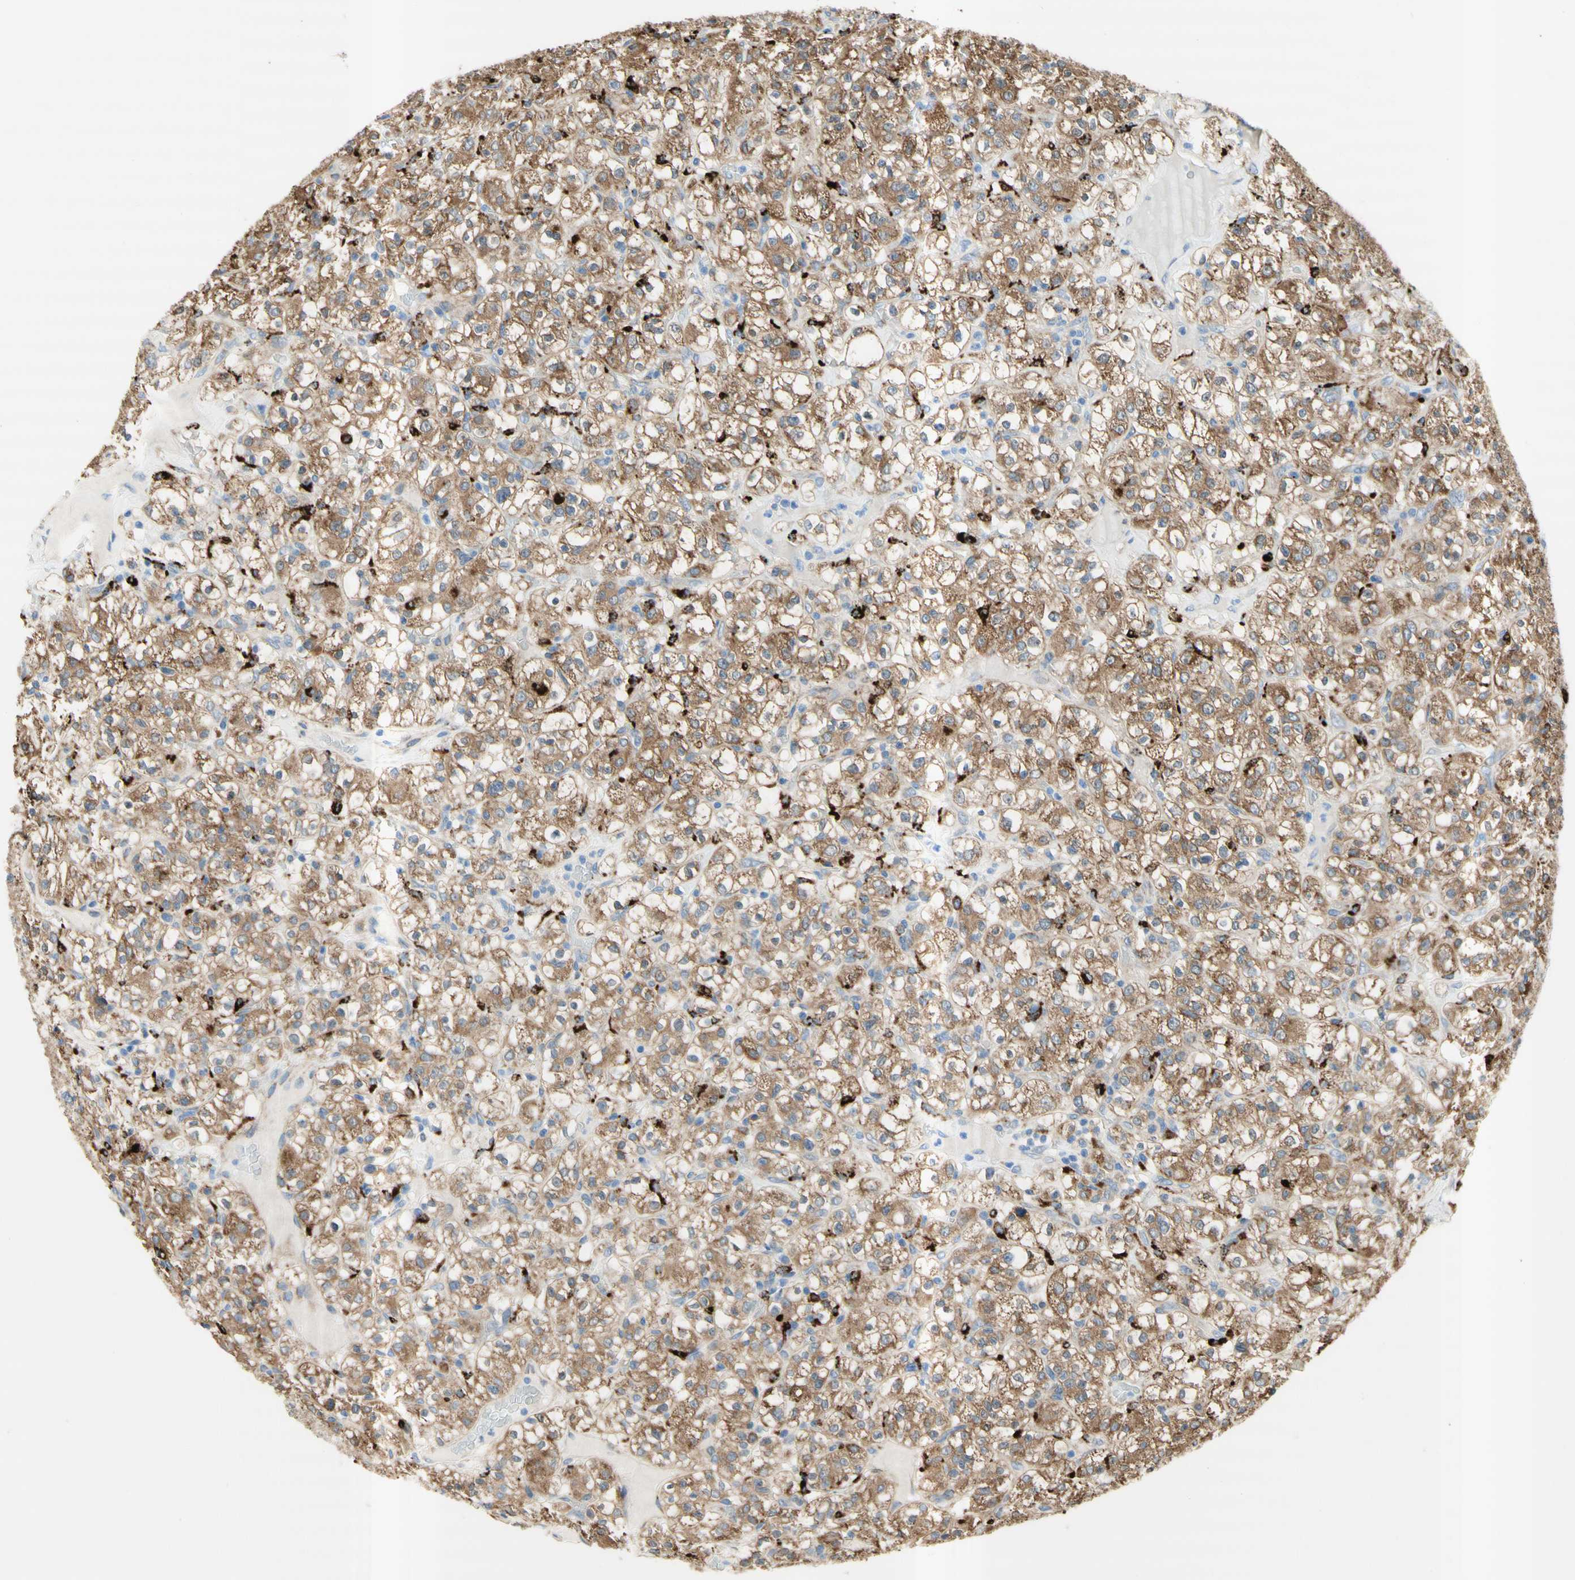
{"staining": {"intensity": "moderate", "quantity": ">75%", "location": "cytoplasmic/membranous"}, "tissue": "renal cancer", "cell_type": "Tumor cells", "image_type": "cancer", "snomed": [{"axis": "morphology", "description": "Normal tissue, NOS"}, {"axis": "morphology", "description": "Adenocarcinoma, NOS"}, {"axis": "topography", "description": "Kidney"}], "caption": "This photomicrograph displays IHC staining of renal cancer (adenocarcinoma), with medium moderate cytoplasmic/membranous positivity in approximately >75% of tumor cells.", "gene": "URB2", "patient": {"sex": "female", "age": 72}}